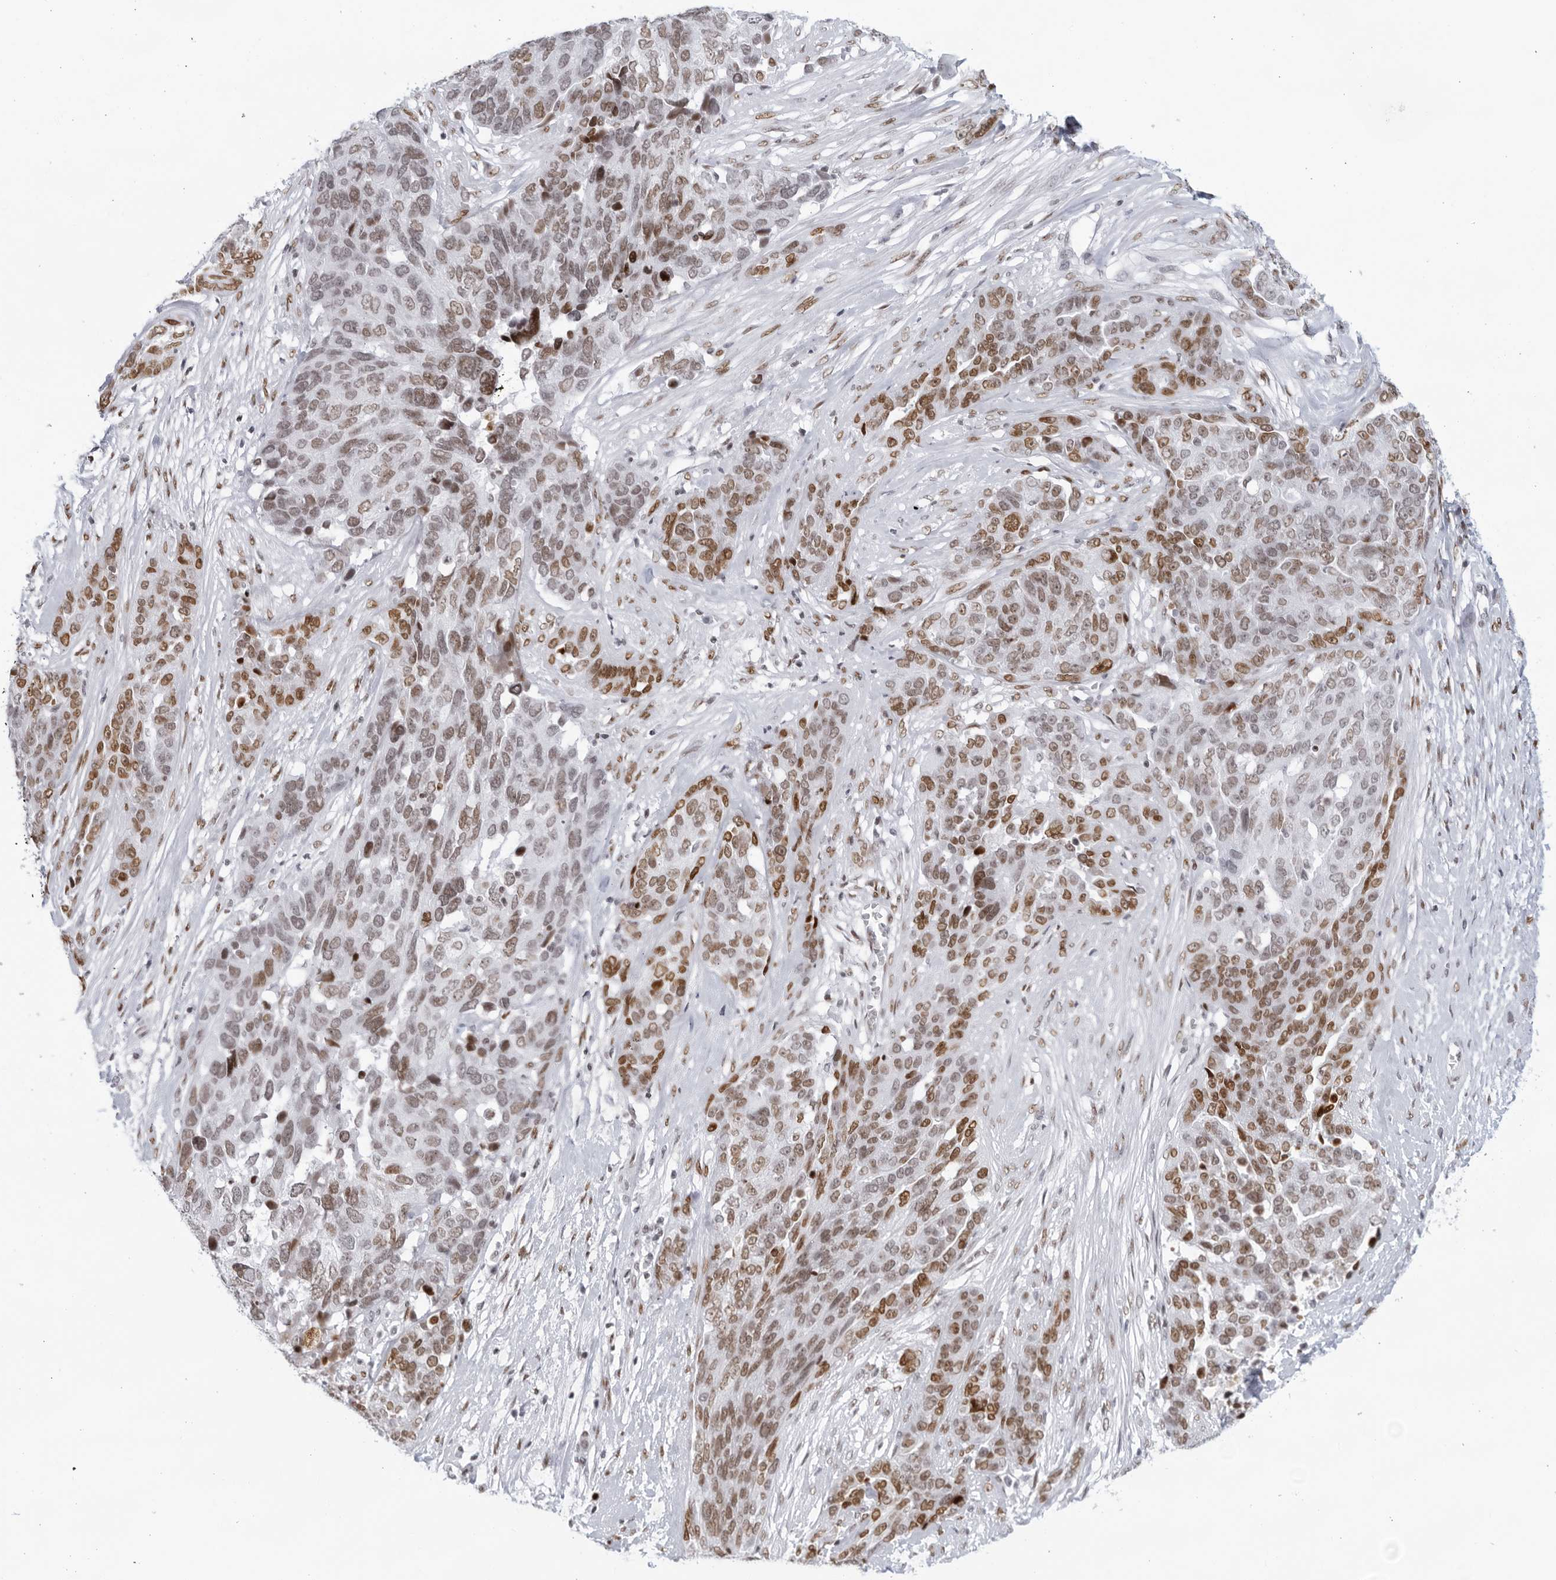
{"staining": {"intensity": "moderate", "quantity": ">75%", "location": "nuclear"}, "tissue": "ovarian cancer", "cell_type": "Tumor cells", "image_type": "cancer", "snomed": [{"axis": "morphology", "description": "Cystadenocarcinoma, serous, NOS"}, {"axis": "topography", "description": "Ovary"}], "caption": "A medium amount of moderate nuclear expression is seen in approximately >75% of tumor cells in ovarian serous cystadenocarcinoma tissue. Nuclei are stained in blue.", "gene": "HP1BP3", "patient": {"sex": "female", "age": 44}}